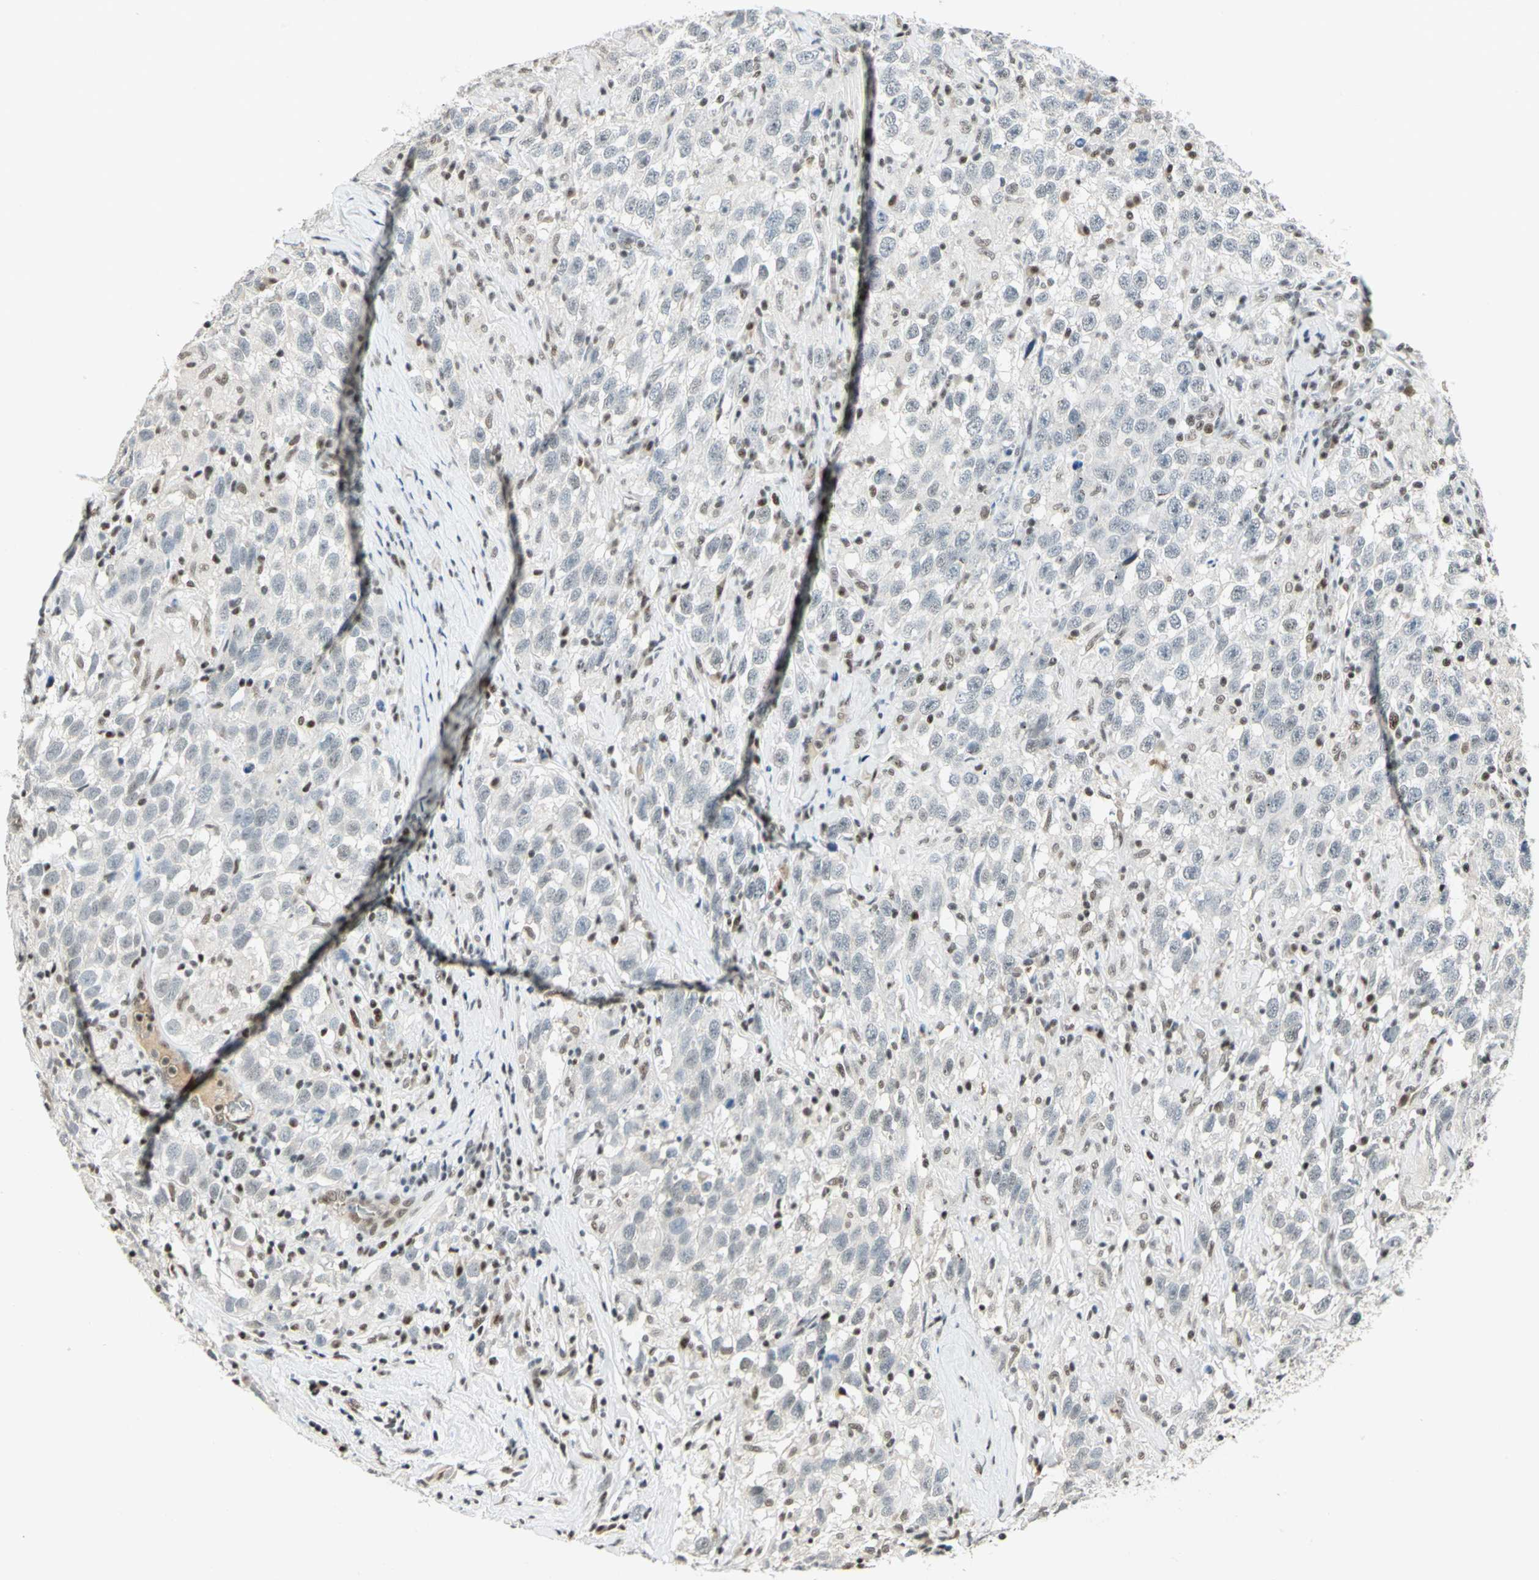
{"staining": {"intensity": "negative", "quantity": "none", "location": "none"}, "tissue": "testis cancer", "cell_type": "Tumor cells", "image_type": "cancer", "snomed": [{"axis": "morphology", "description": "Seminoma, NOS"}, {"axis": "topography", "description": "Testis"}], "caption": "Immunohistochemistry of testis seminoma exhibits no expression in tumor cells. (DAB (3,3'-diaminobenzidine) IHC visualized using brightfield microscopy, high magnification).", "gene": "CCNT1", "patient": {"sex": "male", "age": 41}}